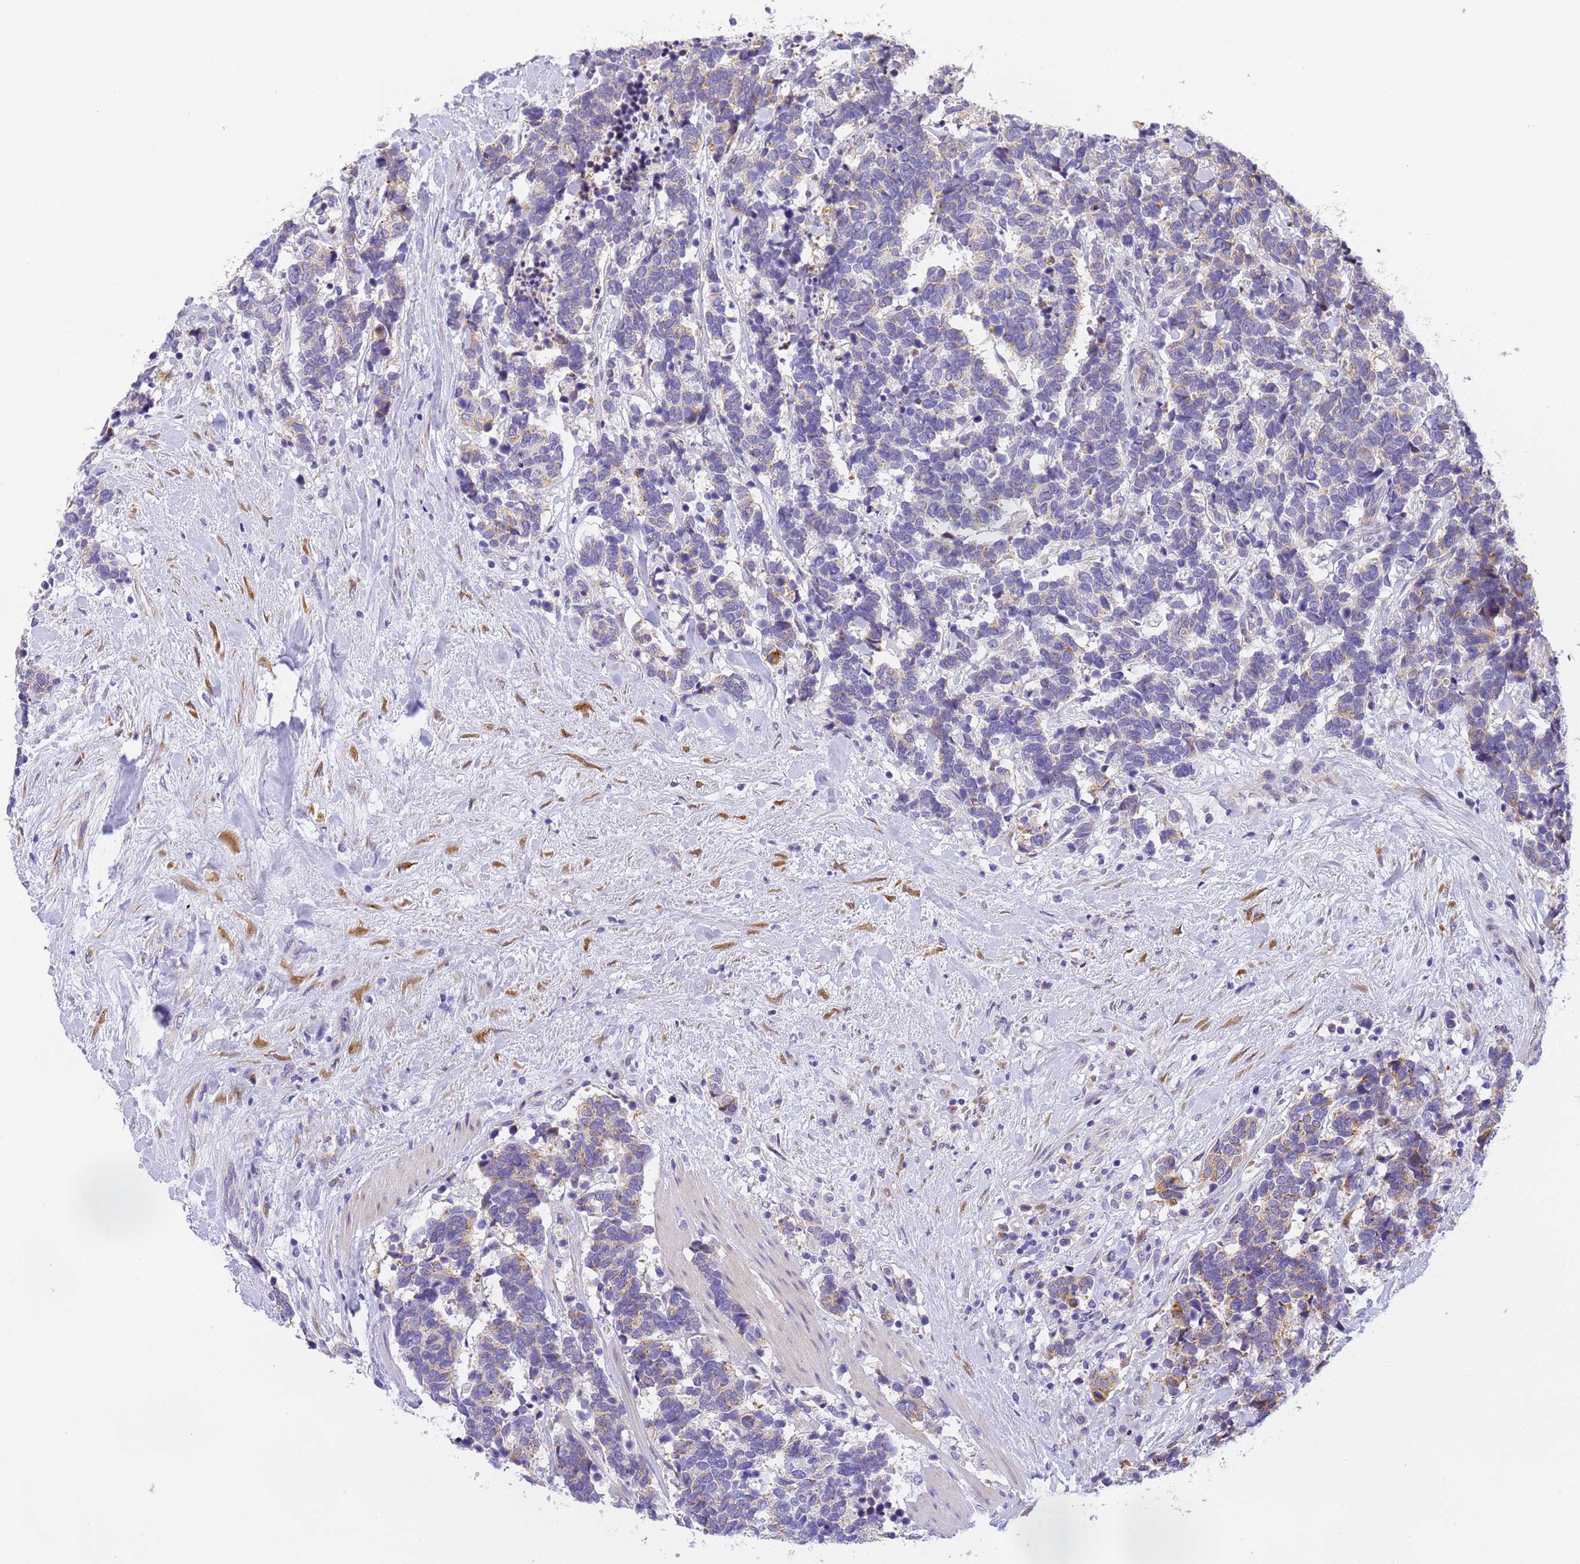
{"staining": {"intensity": "weak", "quantity": "<25%", "location": "cytoplasmic/membranous"}, "tissue": "carcinoid", "cell_type": "Tumor cells", "image_type": "cancer", "snomed": [{"axis": "morphology", "description": "Carcinoma, NOS"}, {"axis": "morphology", "description": "Carcinoid, malignant, NOS"}, {"axis": "topography", "description": "Prostate"}], "caption": "Tumor cells show no significant expression in carcinoid. (DAB immunohistochemistry (IHC) with hematoxylin counter stain).", "gene": "RHBDD3", "patient": {"sex": "male", "age": 57}}